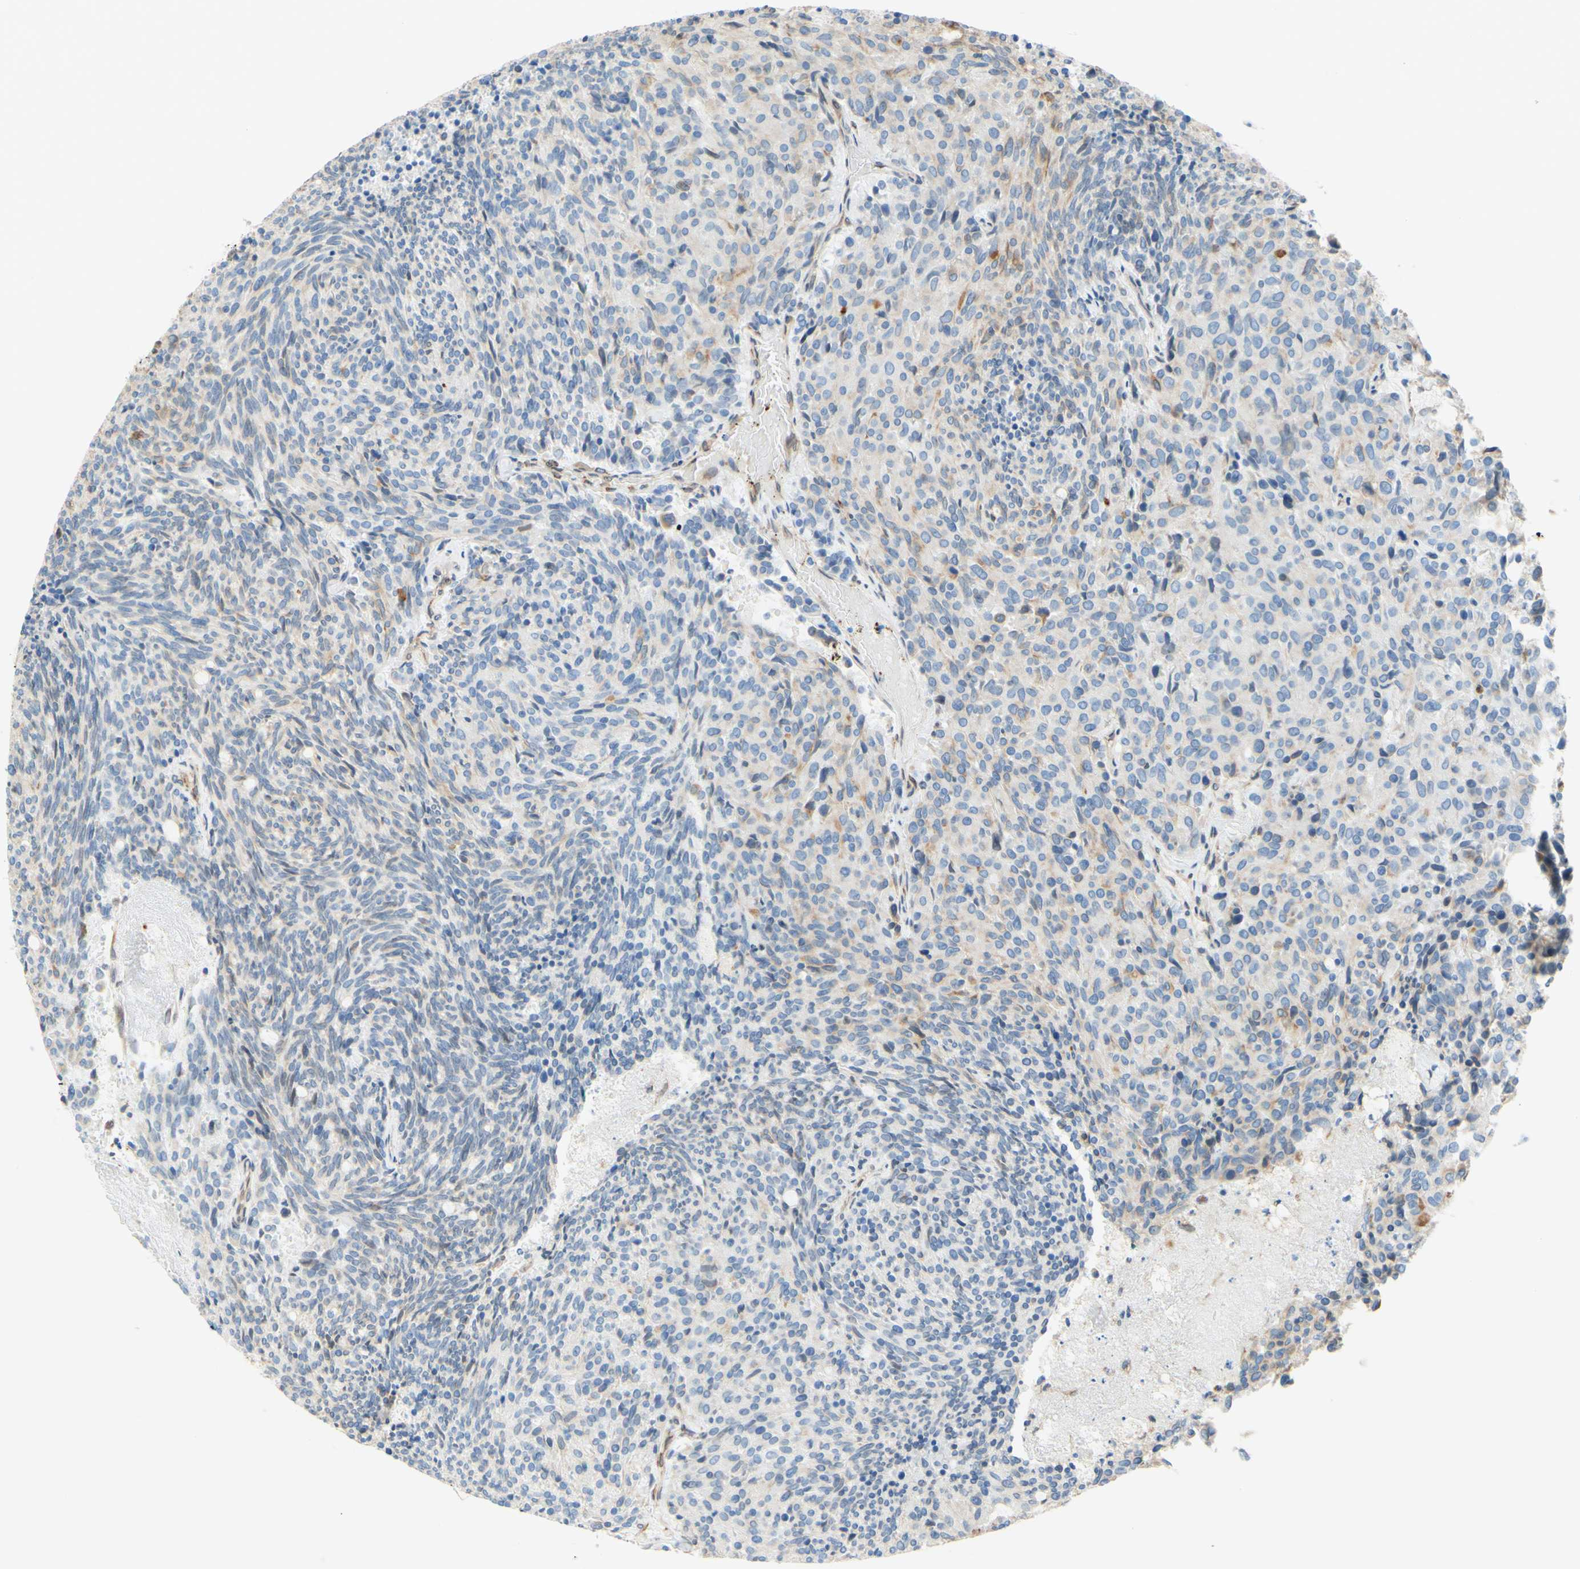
{"staining": {"intensity": "weak", "quantity": "<25%", "location": "cytoplasmic/membranous,nuclear"}, "tissue": "carcinoid", "cell_type": "Tumor cells", "image_type": "cancer", "snomed": [{"axis": "morphology", "description": "Carcinoid, malignant, NOS"}, {"axis": "topography", "description": "Pancreas"}], "caption": "Micrograph shows no significant protein expression in tumor cells of carcinoid (malignant). (Brightfield microscopy of DAB (3,3'-diaminobenzidine) IHC at high magnification).", "gene": "ENDOD1", "patient": {"sex": "female", "age": 54}}